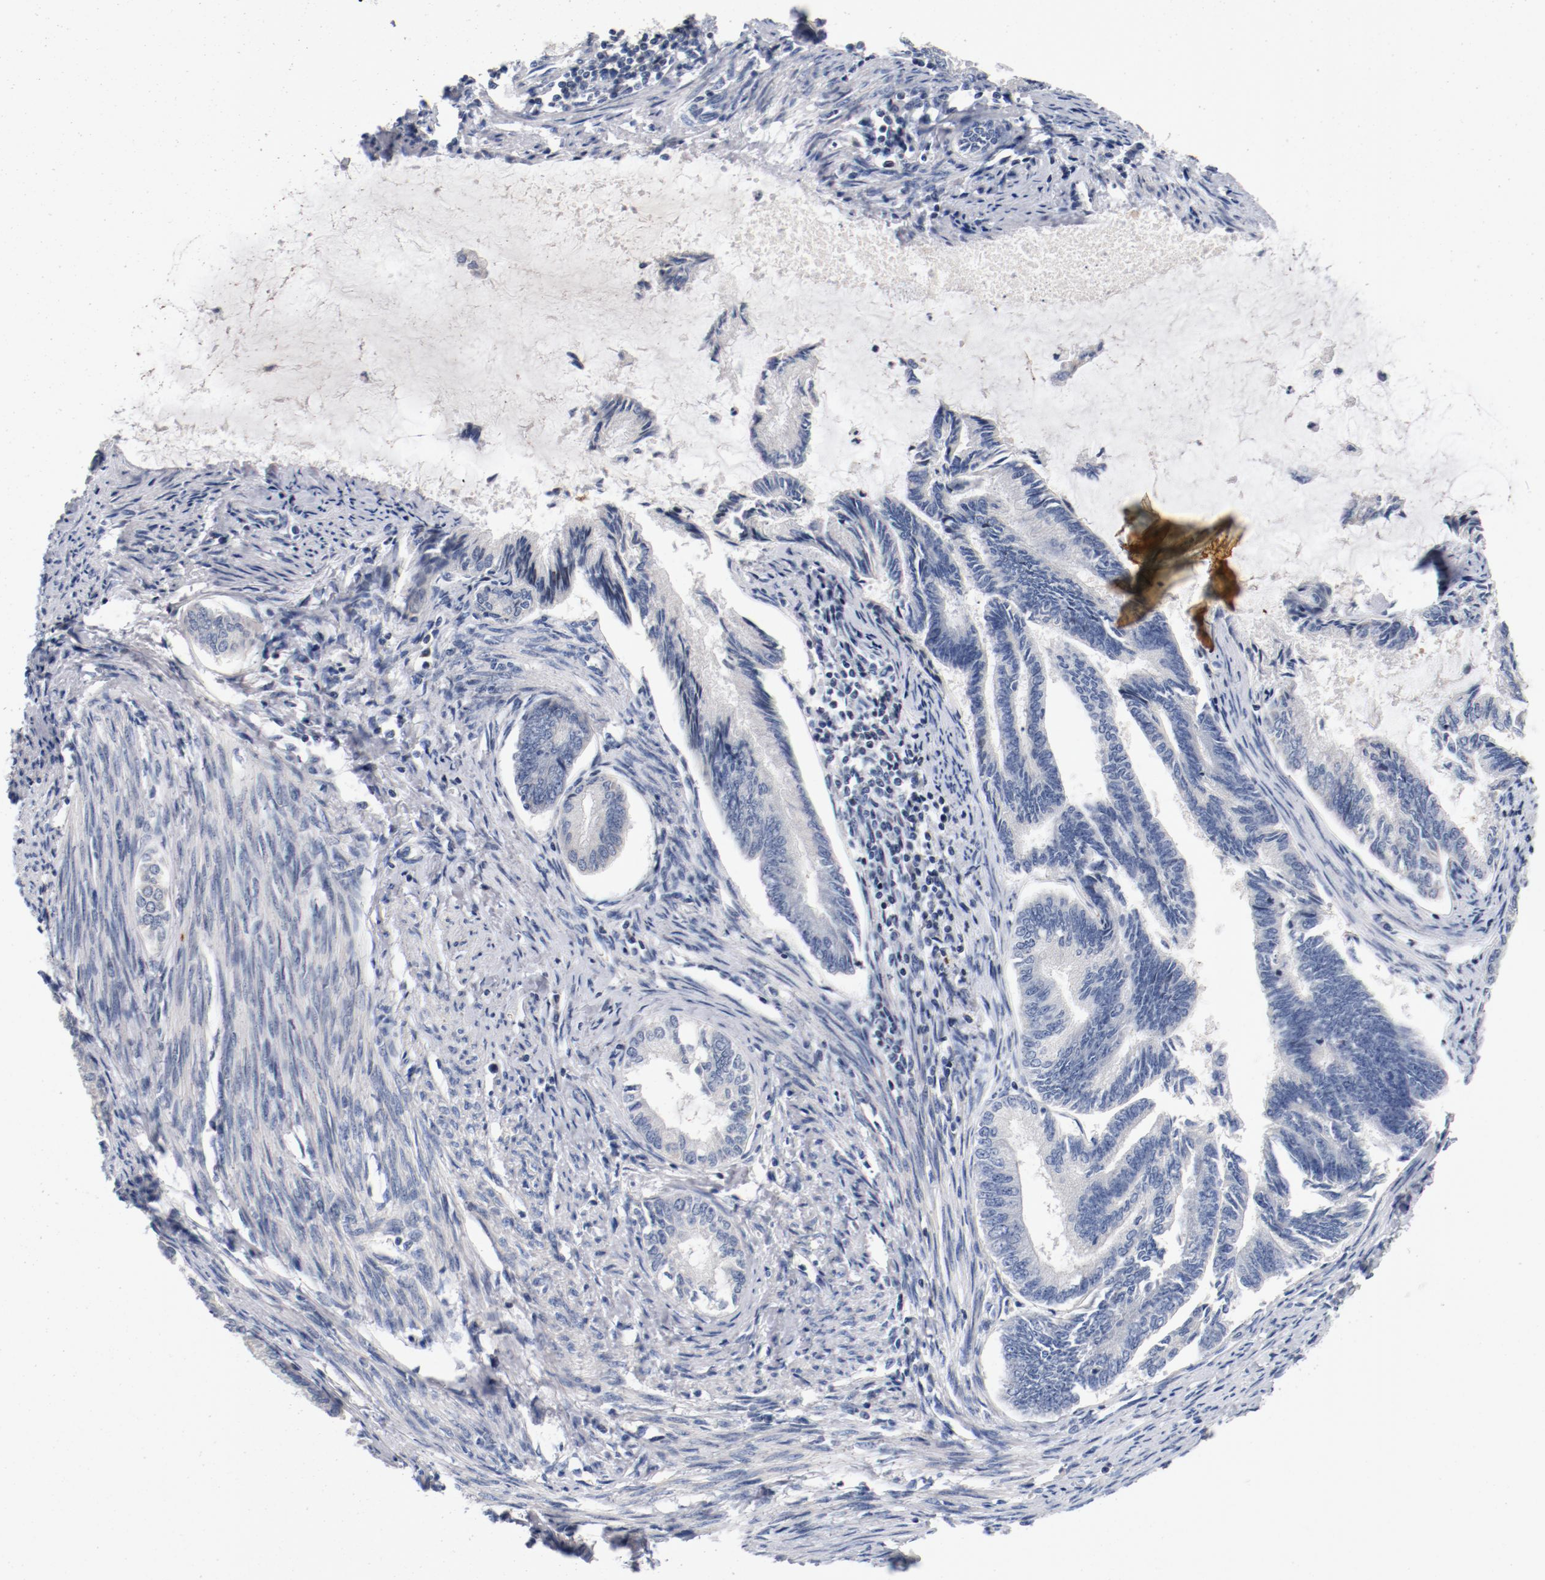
{"staining": {"intensity": "negative", "quantity": "none", "location": "none"}, "tissue": "endometrial cancer", "cell_type": "Tumor cells", "image_type": "cancer", "snomed": [{"axis": "morphology", "description": "Adenocarcinoma, NOS"}, {"axis": "topography", "description": "Endometrium"}], "caption": "High power microscopy photomicrograph of an immunohistochemistry (IHC) micrograph of endometrial adenocarcinoma, revealing no significant positivity in tumor cells.", "gene": "PIM1", "patient": {"sex": "female", "age": 86}}